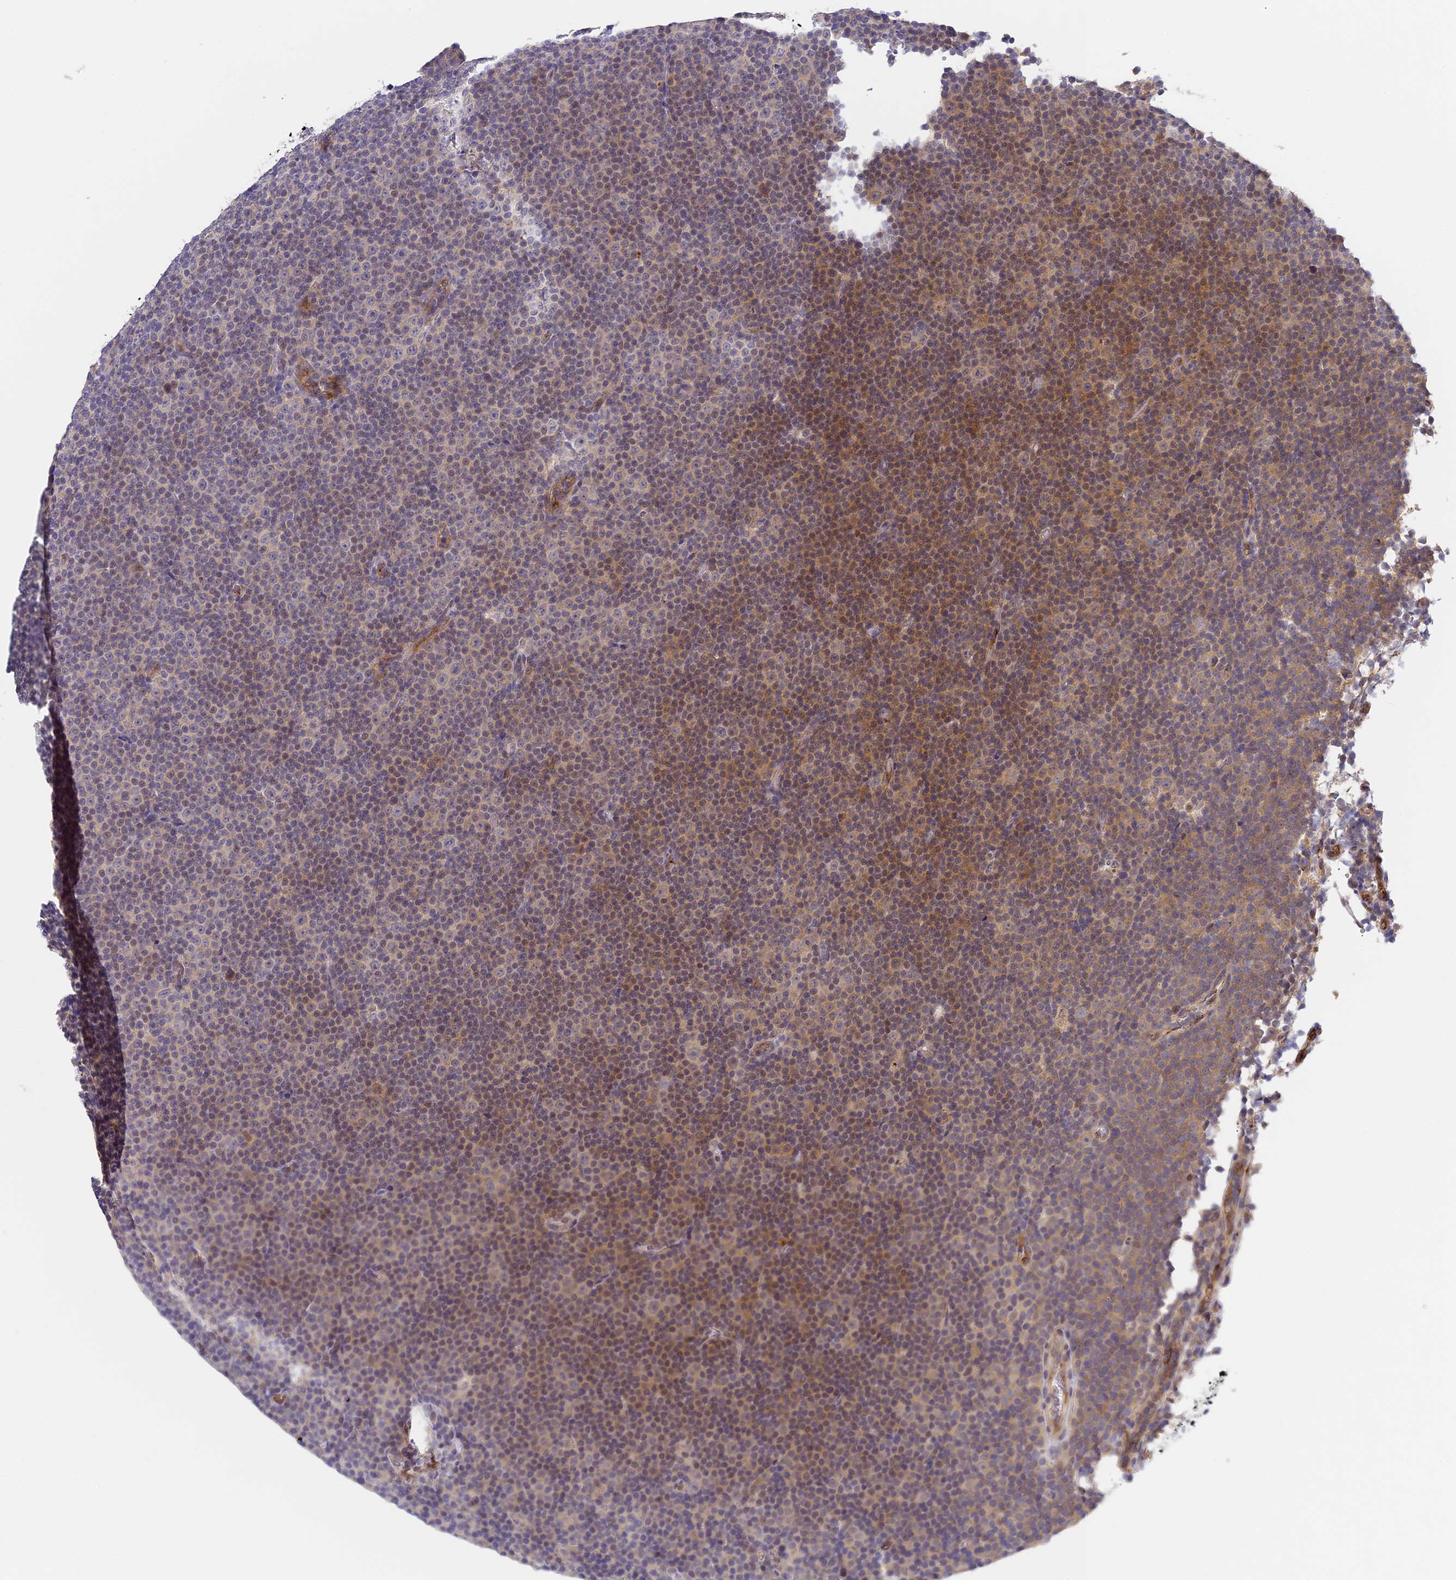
{"staining": {"intensity": "moderate", "quantity": "25%-75%", "location": "cytoplasmic/membranous,nuclear"}, "tissue": "lymphoma", "cell_type": "Tumor cells", "image_type": "cancer", "snomed": [{"axis": "morphology", "description": "Malignant lymphoma, non-Hodgkin's type, Low grade"}, {"axis": "topography", "description": "Lymph node"}], "caption": "IHC photomicrograph of low-grade malignant lymphoma, non-Hodgkin's type stained for a protein (brown), which demonstrates medium levels of moderate cytoplasmic/membranous and nuclear positivity in approximately 25%-75% of tumor cells.", "gene": "DNAAF10", "patient": {"sex": "female", "age": 67}}